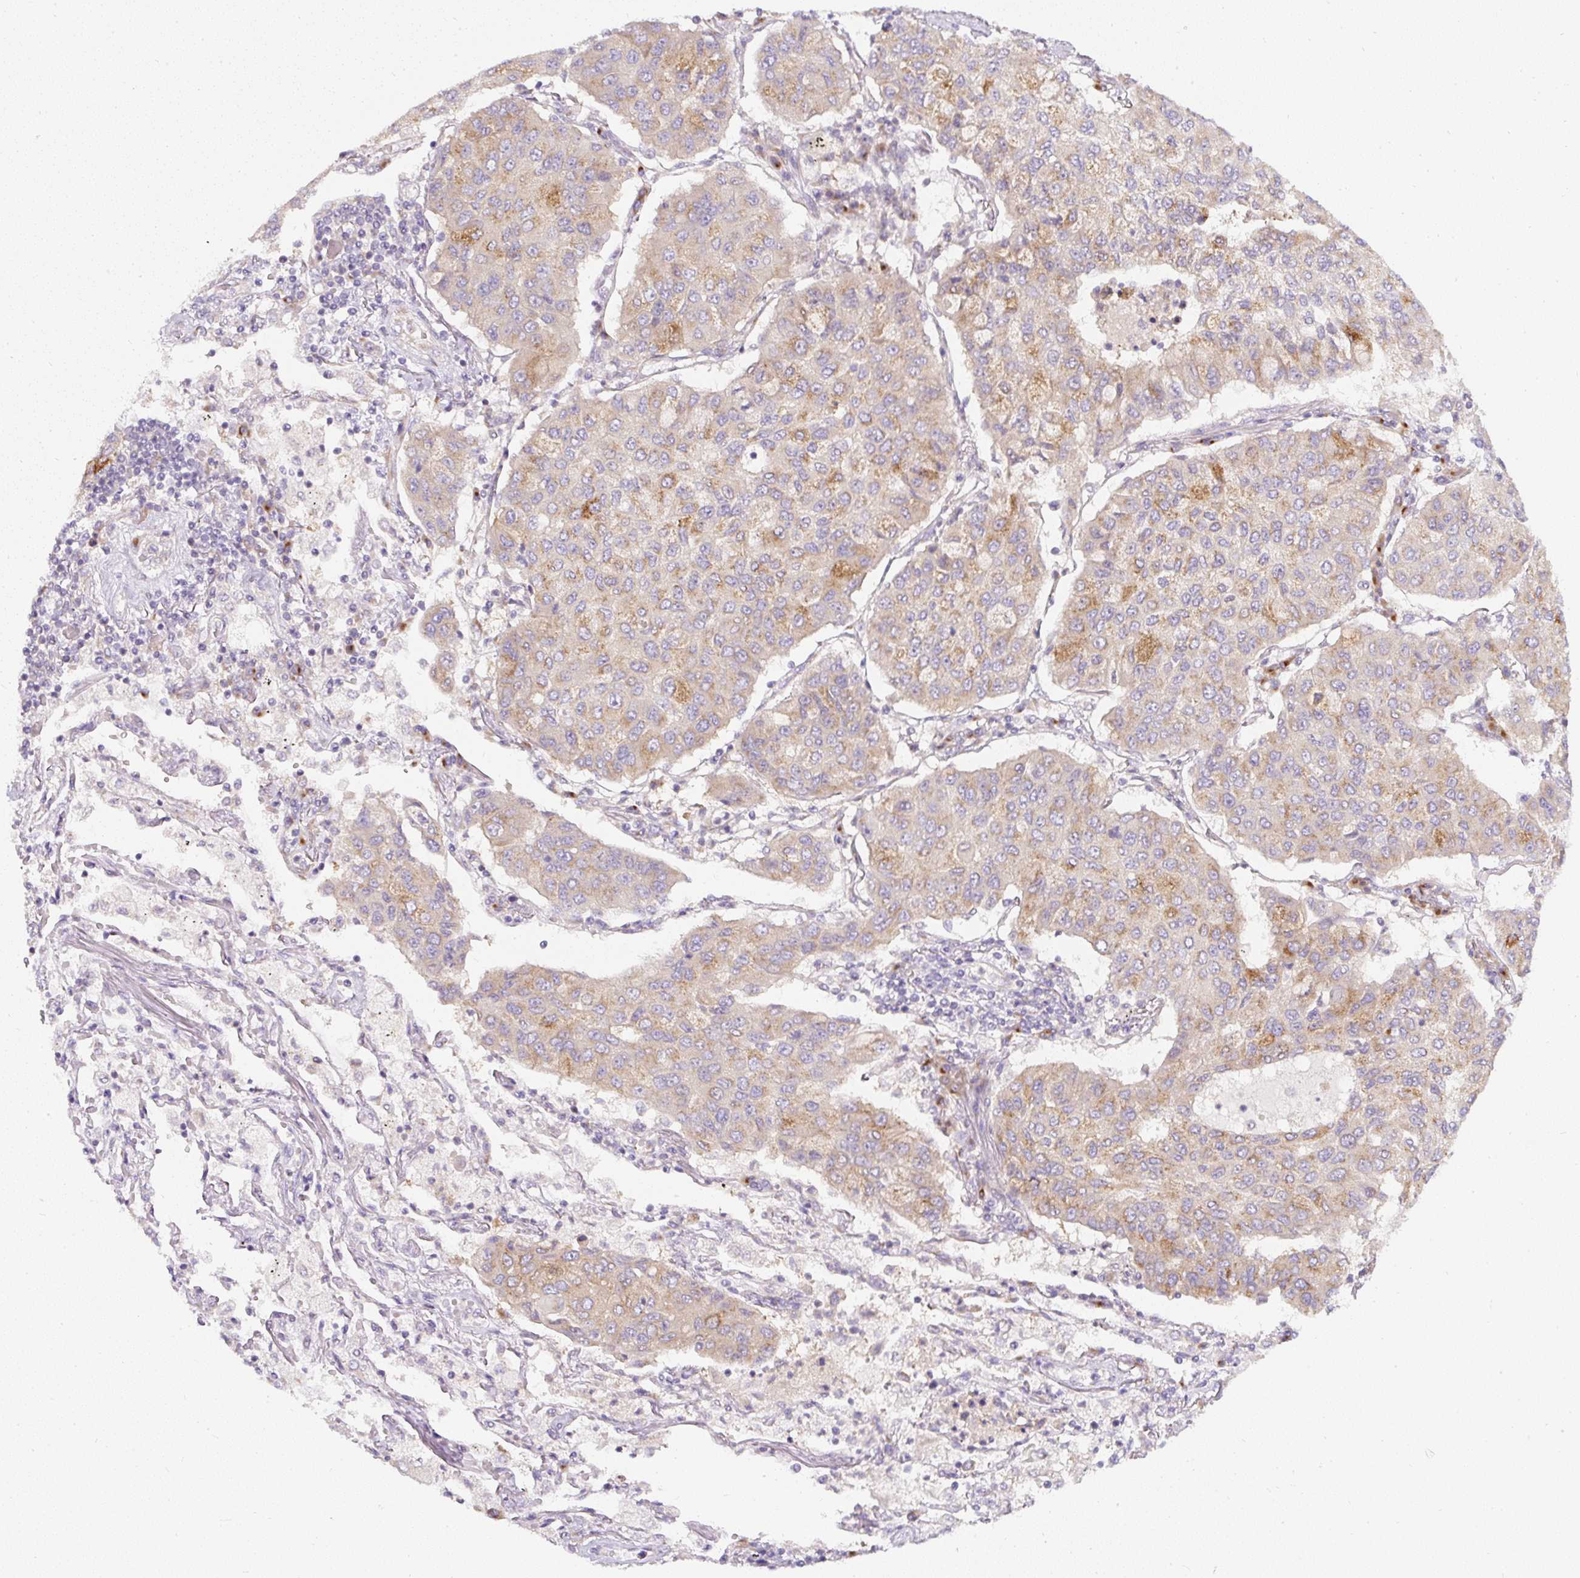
{"staining": {"intensity": "moderate", "quantity": "25%-75%", "location": "cytoplasmic/membranous"}, "tissue": "lung cancer", "cell_type": "Tumor cells", "image_type": "cancer", "snomed": [{"axis": "morphology", "description": "Squamous cell carcinoma, NOS"}, {"axis": "topography", "description": "Lung"}], "caption": "Lung cancer (squamous cell carcinoma) tissue displays moderate cytoplasmic/membranous positivity in approximately 25%-75% of tumor cells The staining was performed using DAB, with brown indicating positive protein expression. Nuclei are stained blue with hematoxylin.", "gene": "MLX", "patient": {"sex": "male", "age": 74}}